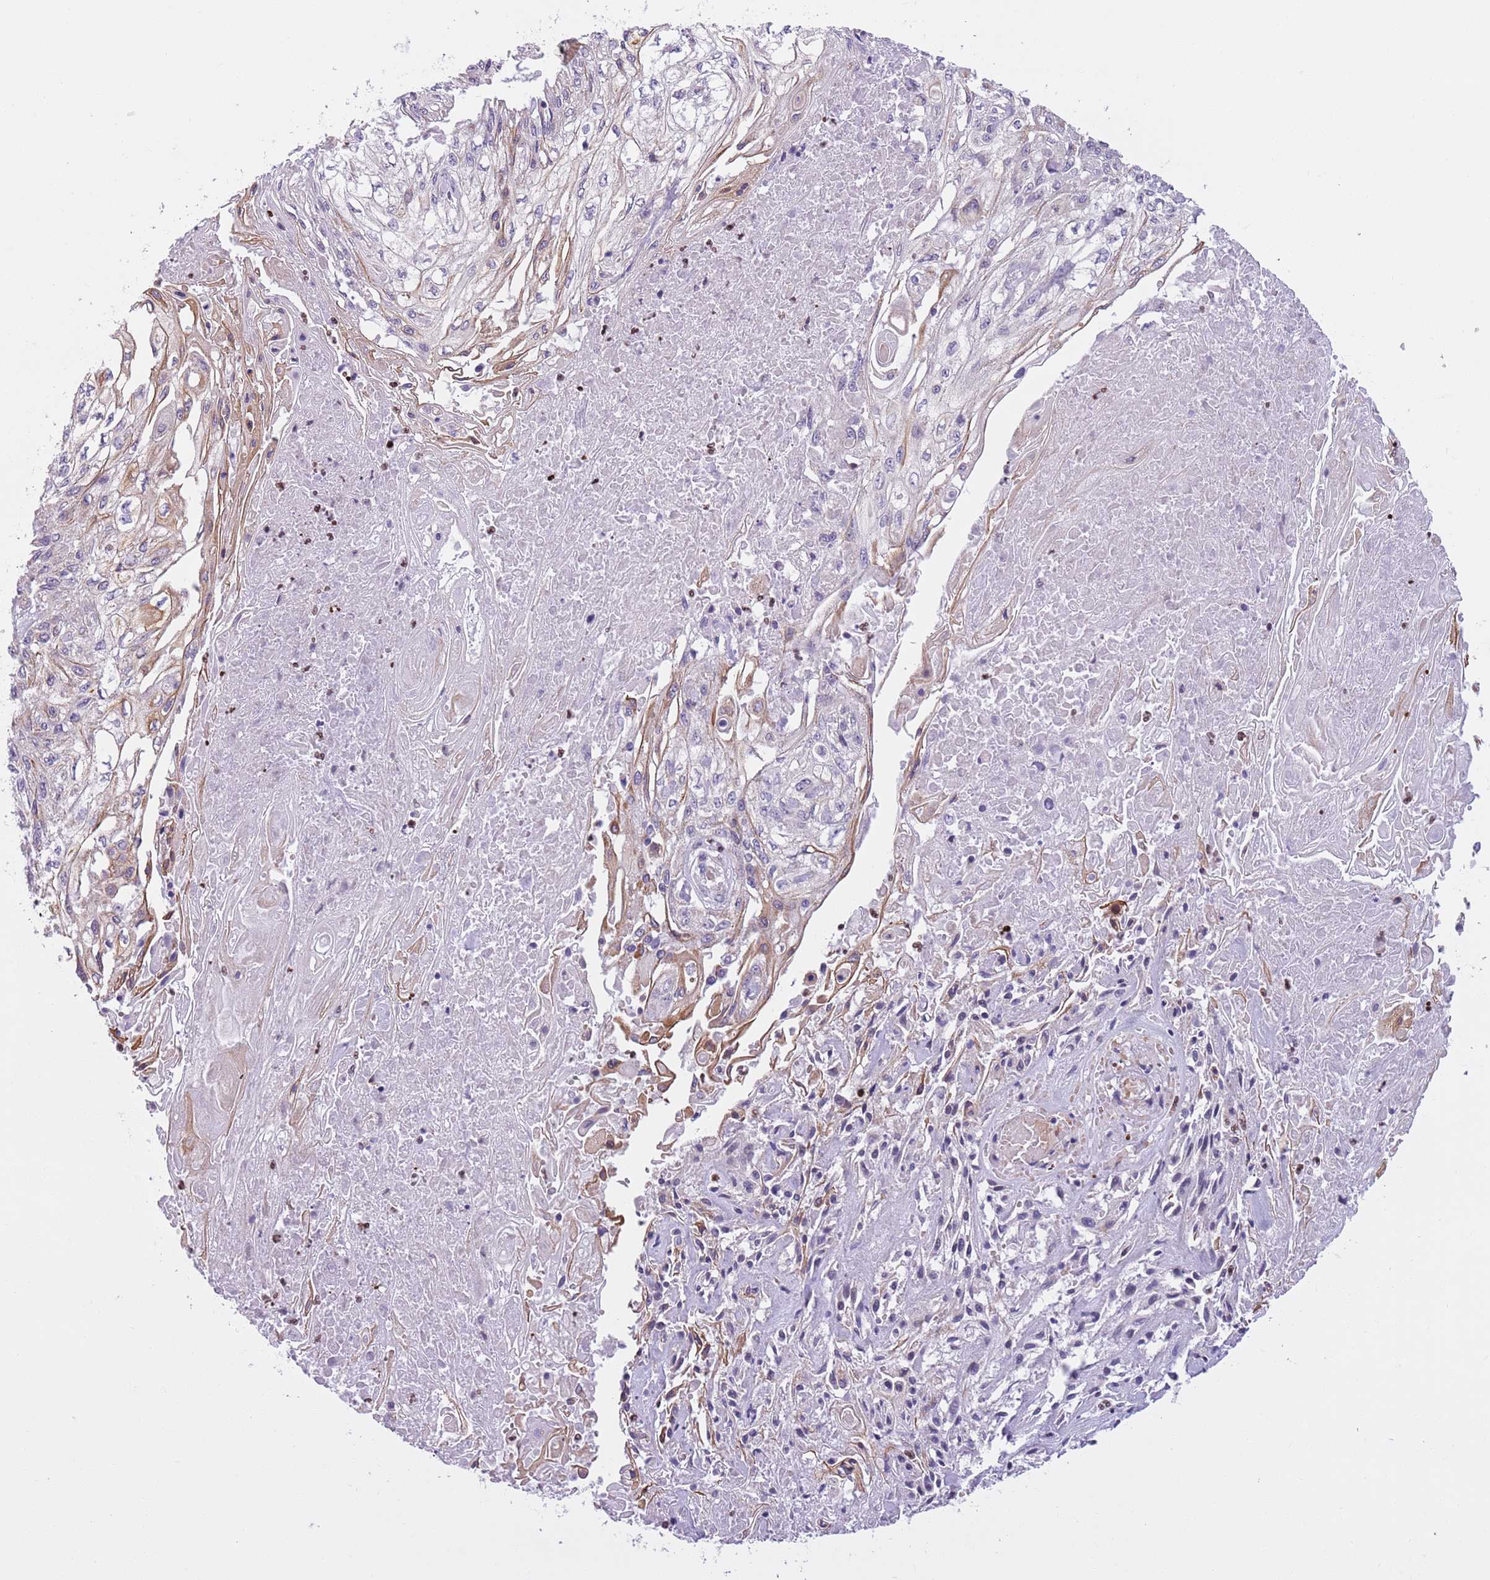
{"staining": {"intensity": "negative", "quantity": "none", "location": "none"}, "tissue": "skin cancer", "cell_type": "Tumor cells", "image_type": "cancer", "snomed": [{"axis": "morphology", "description": "Squamous cell carcinoma, NOS"}, {"axis": "morphology", "description": "Squamous cell carcinoma, metastatic, NOS"}, {"axis": "topography", "description": "Skin"}, {"axis": "topography", "description": "Lymph node"}], "caption": "This photomicrograph is of metastatic squamous cell carcinoma (skin) stained with immunohistochemistry to label a protein in brown with the nuclei are counter-stained blue. There is no positivity in tumor cells.", "gene": "ADCY7", "patient": {"sex": "male", "age": 75}}